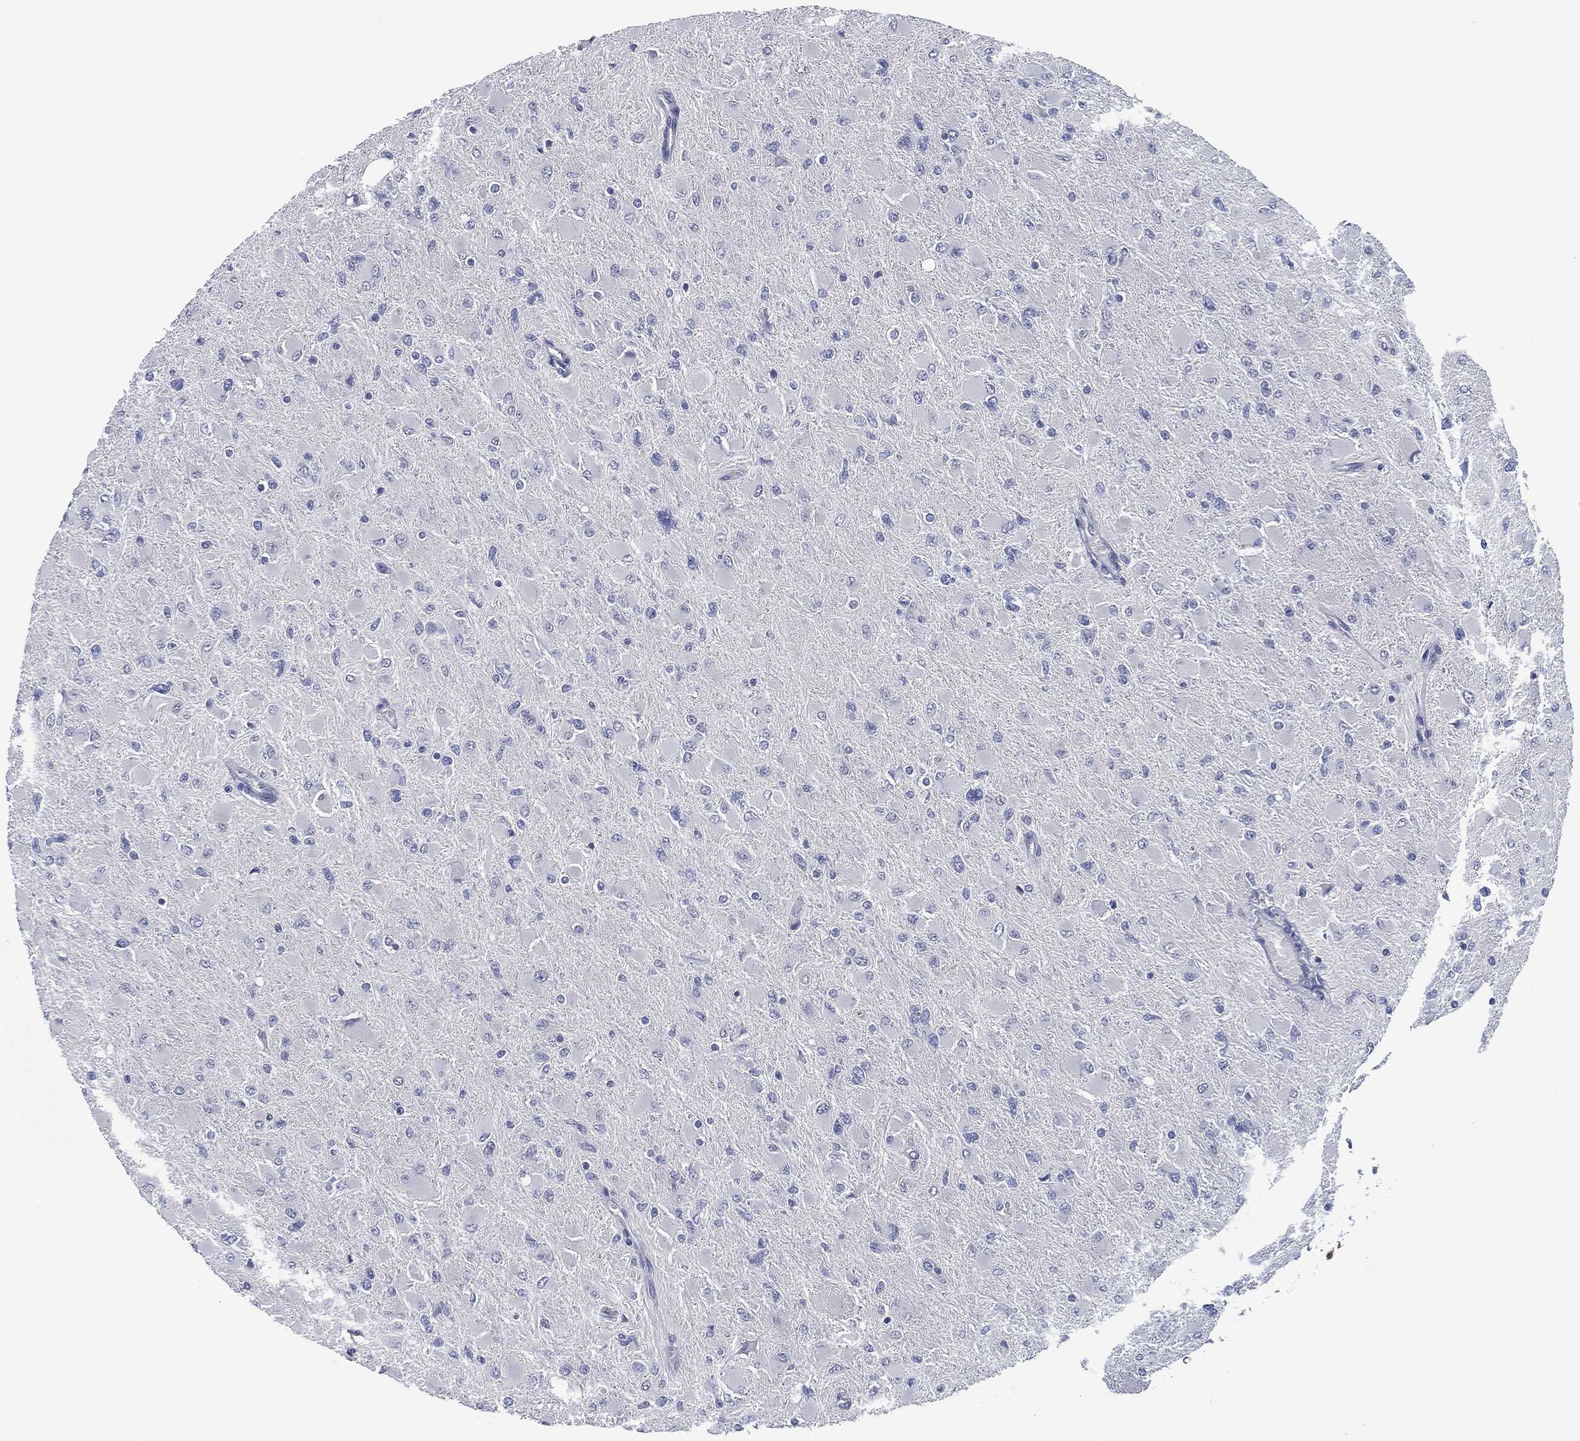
{"staining": {"intensity": "negative", "quantity": "none", "location": "none"}, "tissue": "glioma", "cell_type": "Tumor cells", "image_type": "cancer", "snomed": [{"axis": "morphology", "description": "Glioma, malignant, High grade"}, {"axis": "topography", "description": "Cerebral cortex"}], "caption": "This is an immunohistochemistry micrograph of glioma. There is no staining in tumor cells.", "gene": "SHROOM2", "patient": {"sex": "female", "age": 36}}